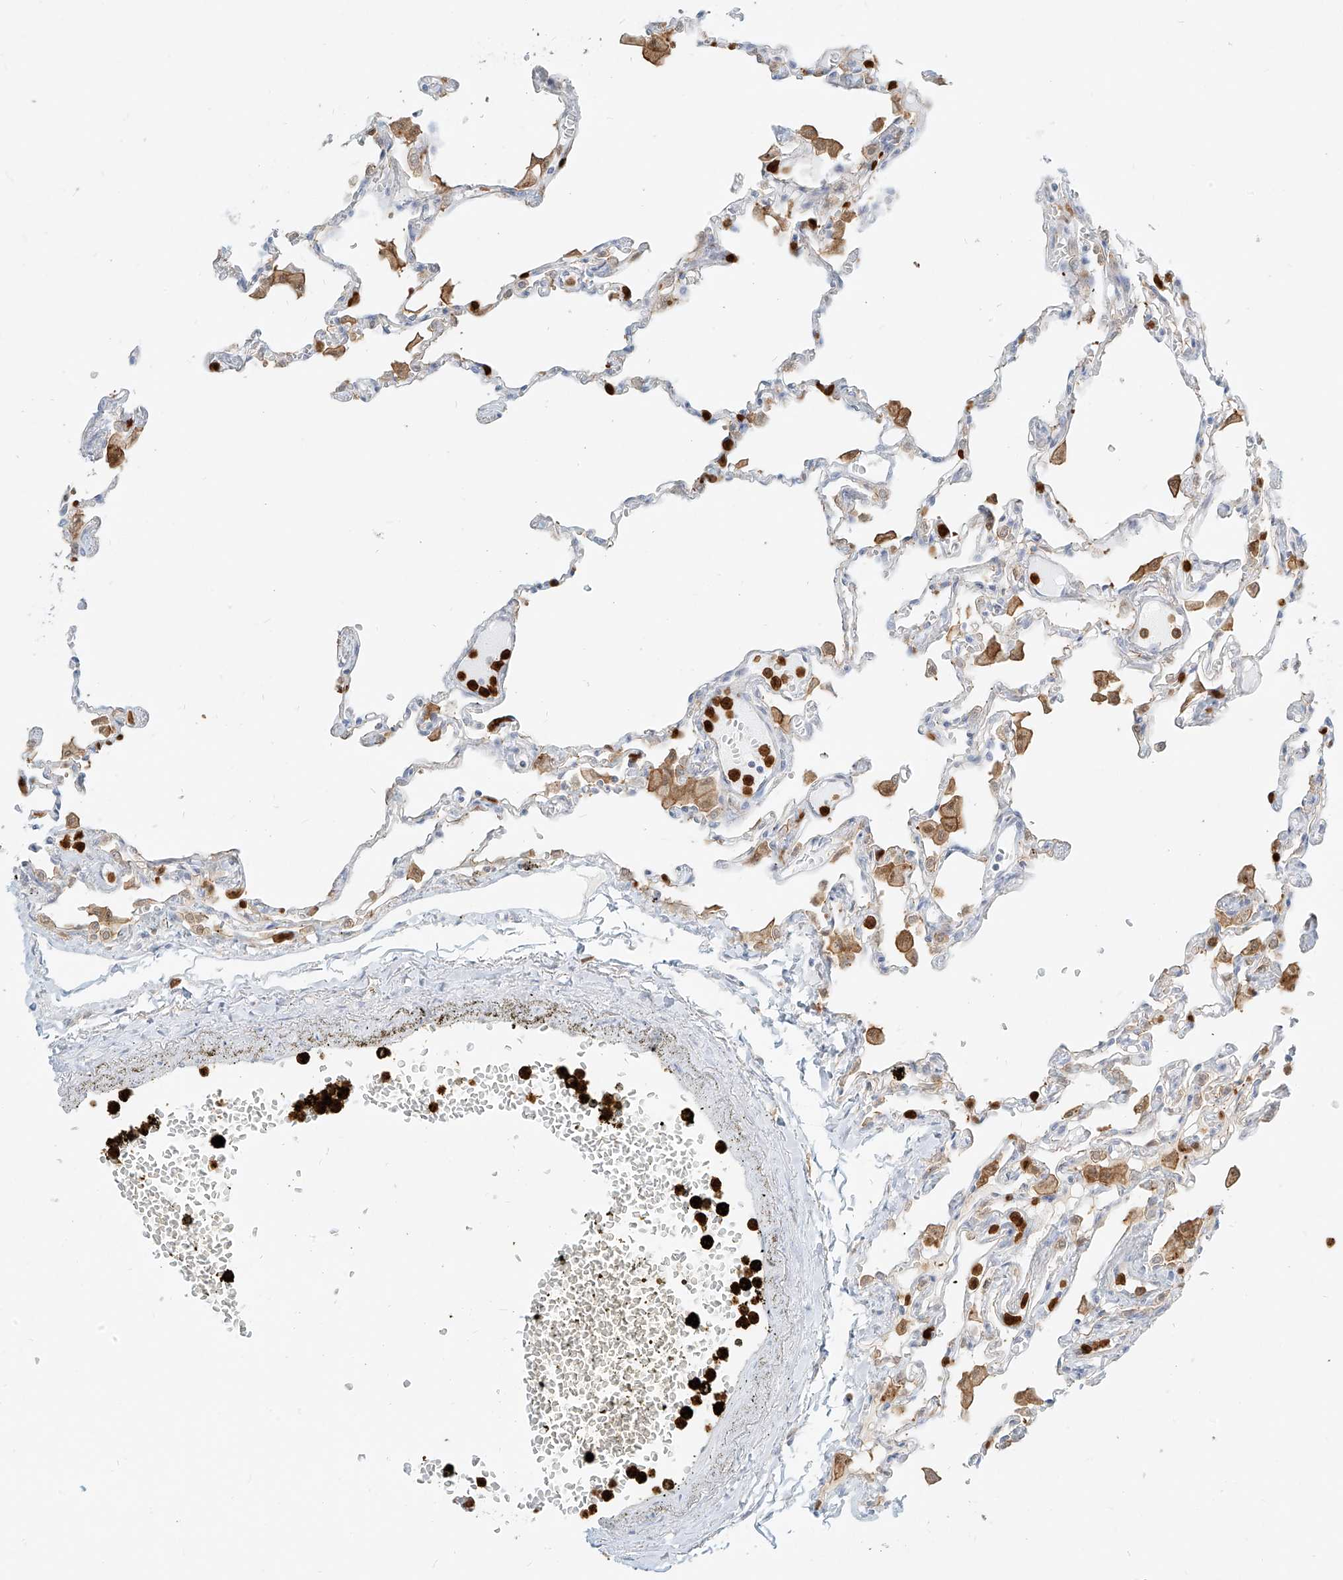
{"staining": {"intensity": "negative", "quantity": "none", "location": "none"}, "tissue": "lung", "cell_type": "Alveolar cells", "image_type": "normal", "snomed": [{"axis": "morphology", "description": "Normal tissue, NOS"}, {"axis": "topography", "description": "Bronchus"}, {"axis": "topography", "description": "Lung"}], "caption": "Immunohistochemical staining of unremarkable human lung displays no significant staining in alveolar cells.", "gene": "PGD", "patient": {"sex": "female", "age": 49}}